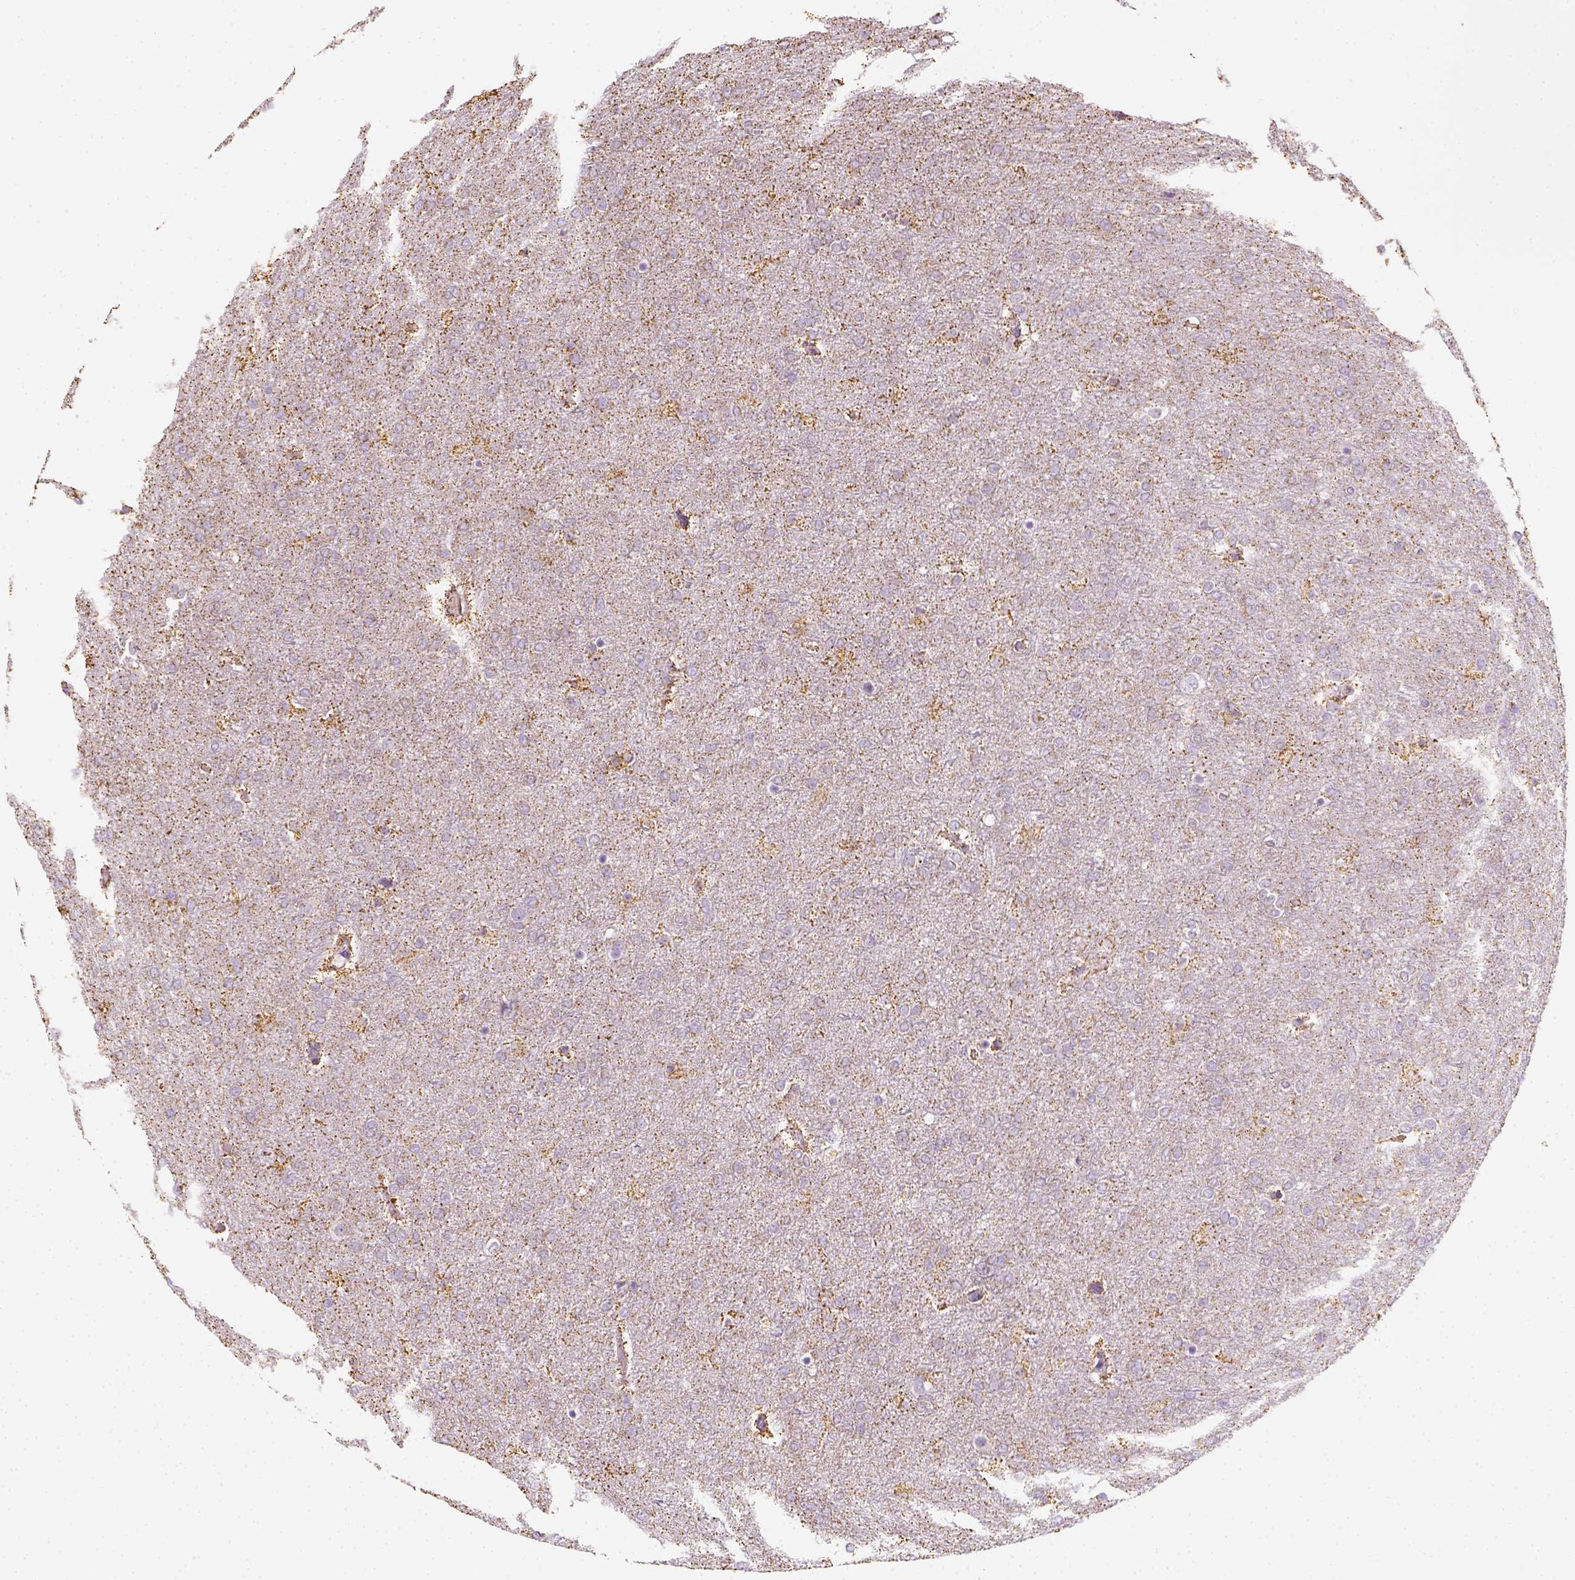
{"staining": {"intensity": "negative", "quantity": "none", "location": "none"}, "tissue": "glioma", "cell_type": "Tumor cells", "image_type": "cancer", "snomed": [{"axis": "morphology", "description": "Glioma, malignant, High grade"}, {"axis": "topography", "description": "Brain"}], "caption": "Immunohistochemistry (IHC) of glioma displays no positivity in tumor cells.", "gene": "LCA5", "patient": {"sex": "female", "age": 61}}